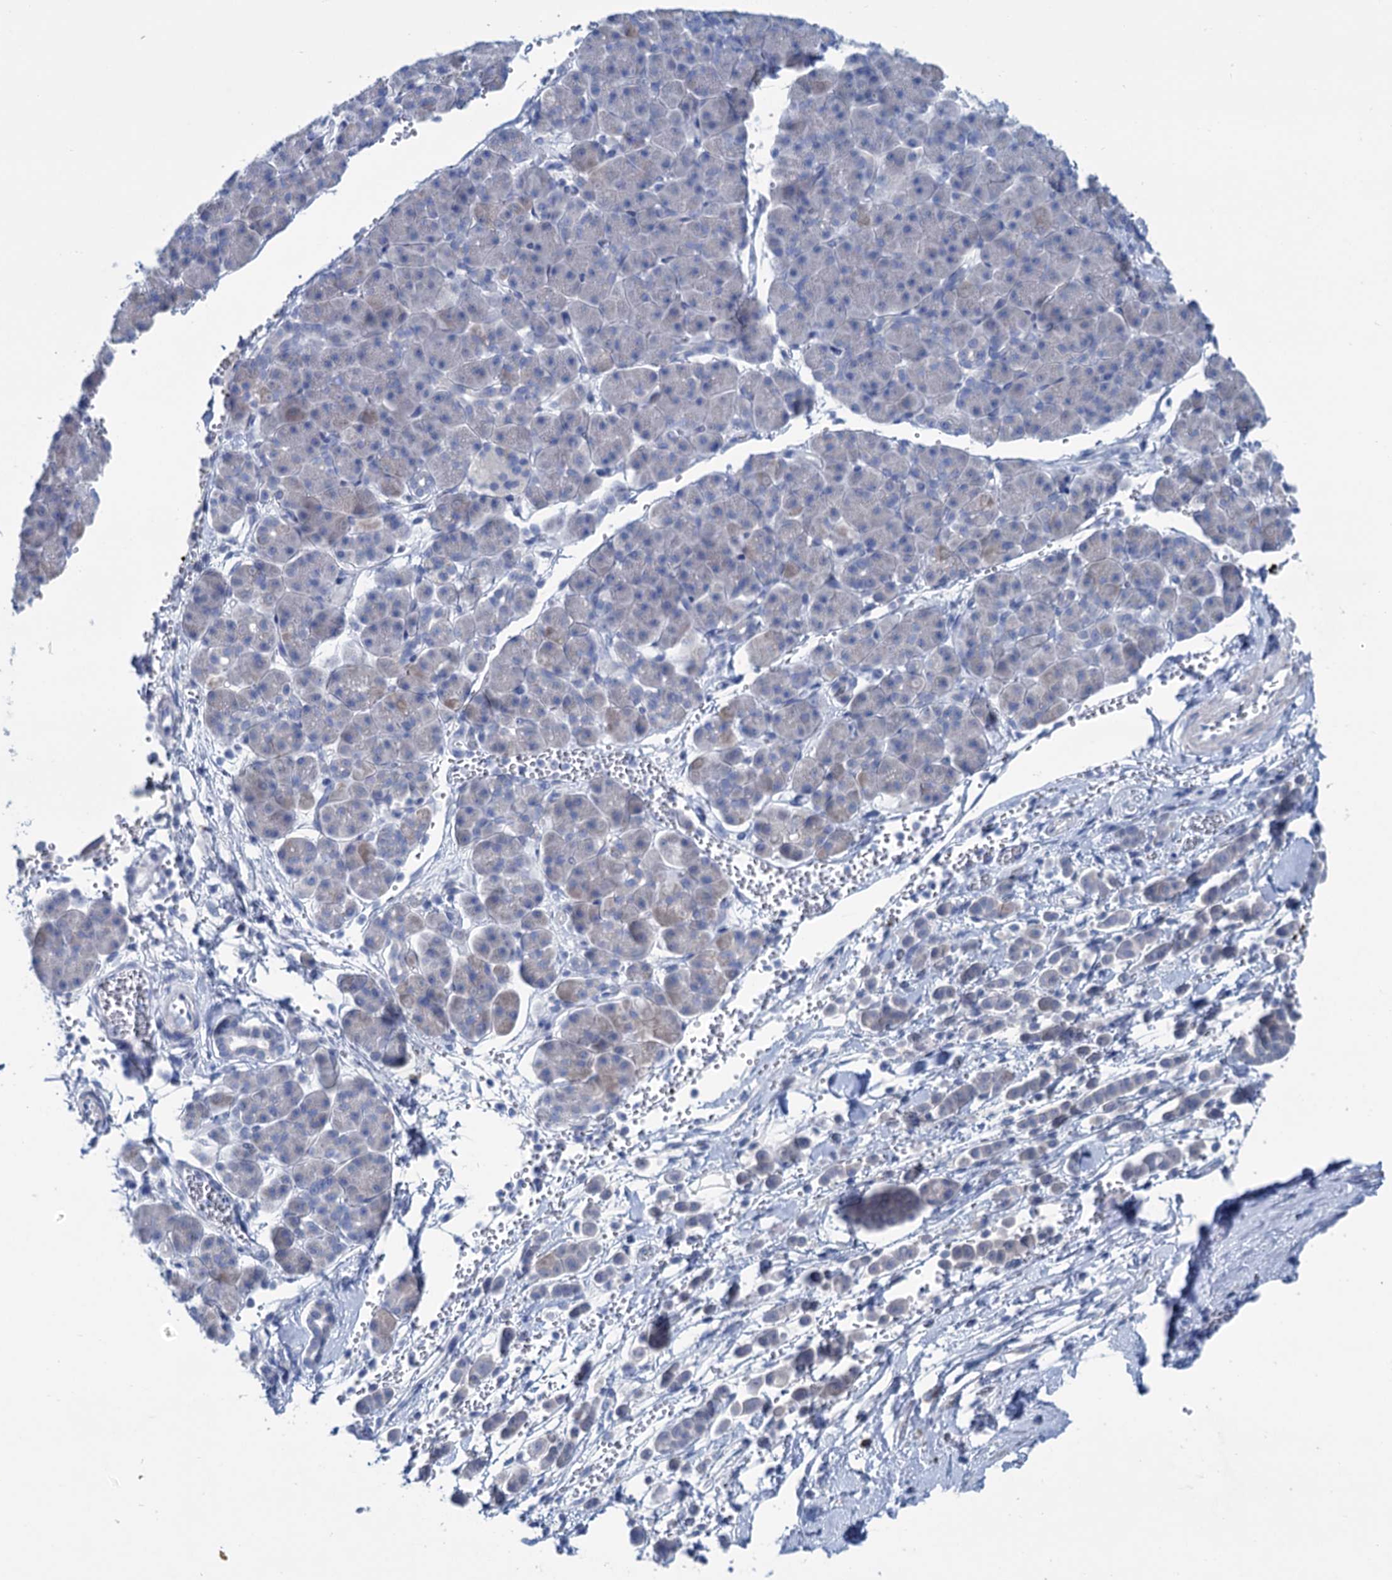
{"staining": {"intensity": "negative", "quantity": "none", "location": "none"}, "tissue": "pancreatic cancer", "cell_type": "Tumor cells", "image_type": "cancer", "snomed": [{"axis": "morphology", "description": "Normal tissue, NOS"}, {"axis": "morphology", "description": "Adenocarcinoma, NOS"}, {"axis": "topography", "description": "Pancreas"}], "caption": "The photomicrograph exhibits no staining of tumor cells in pancreatic cancer.", "gene": "MYOZ3", "patient": {"sex": "female", "age": 64}}